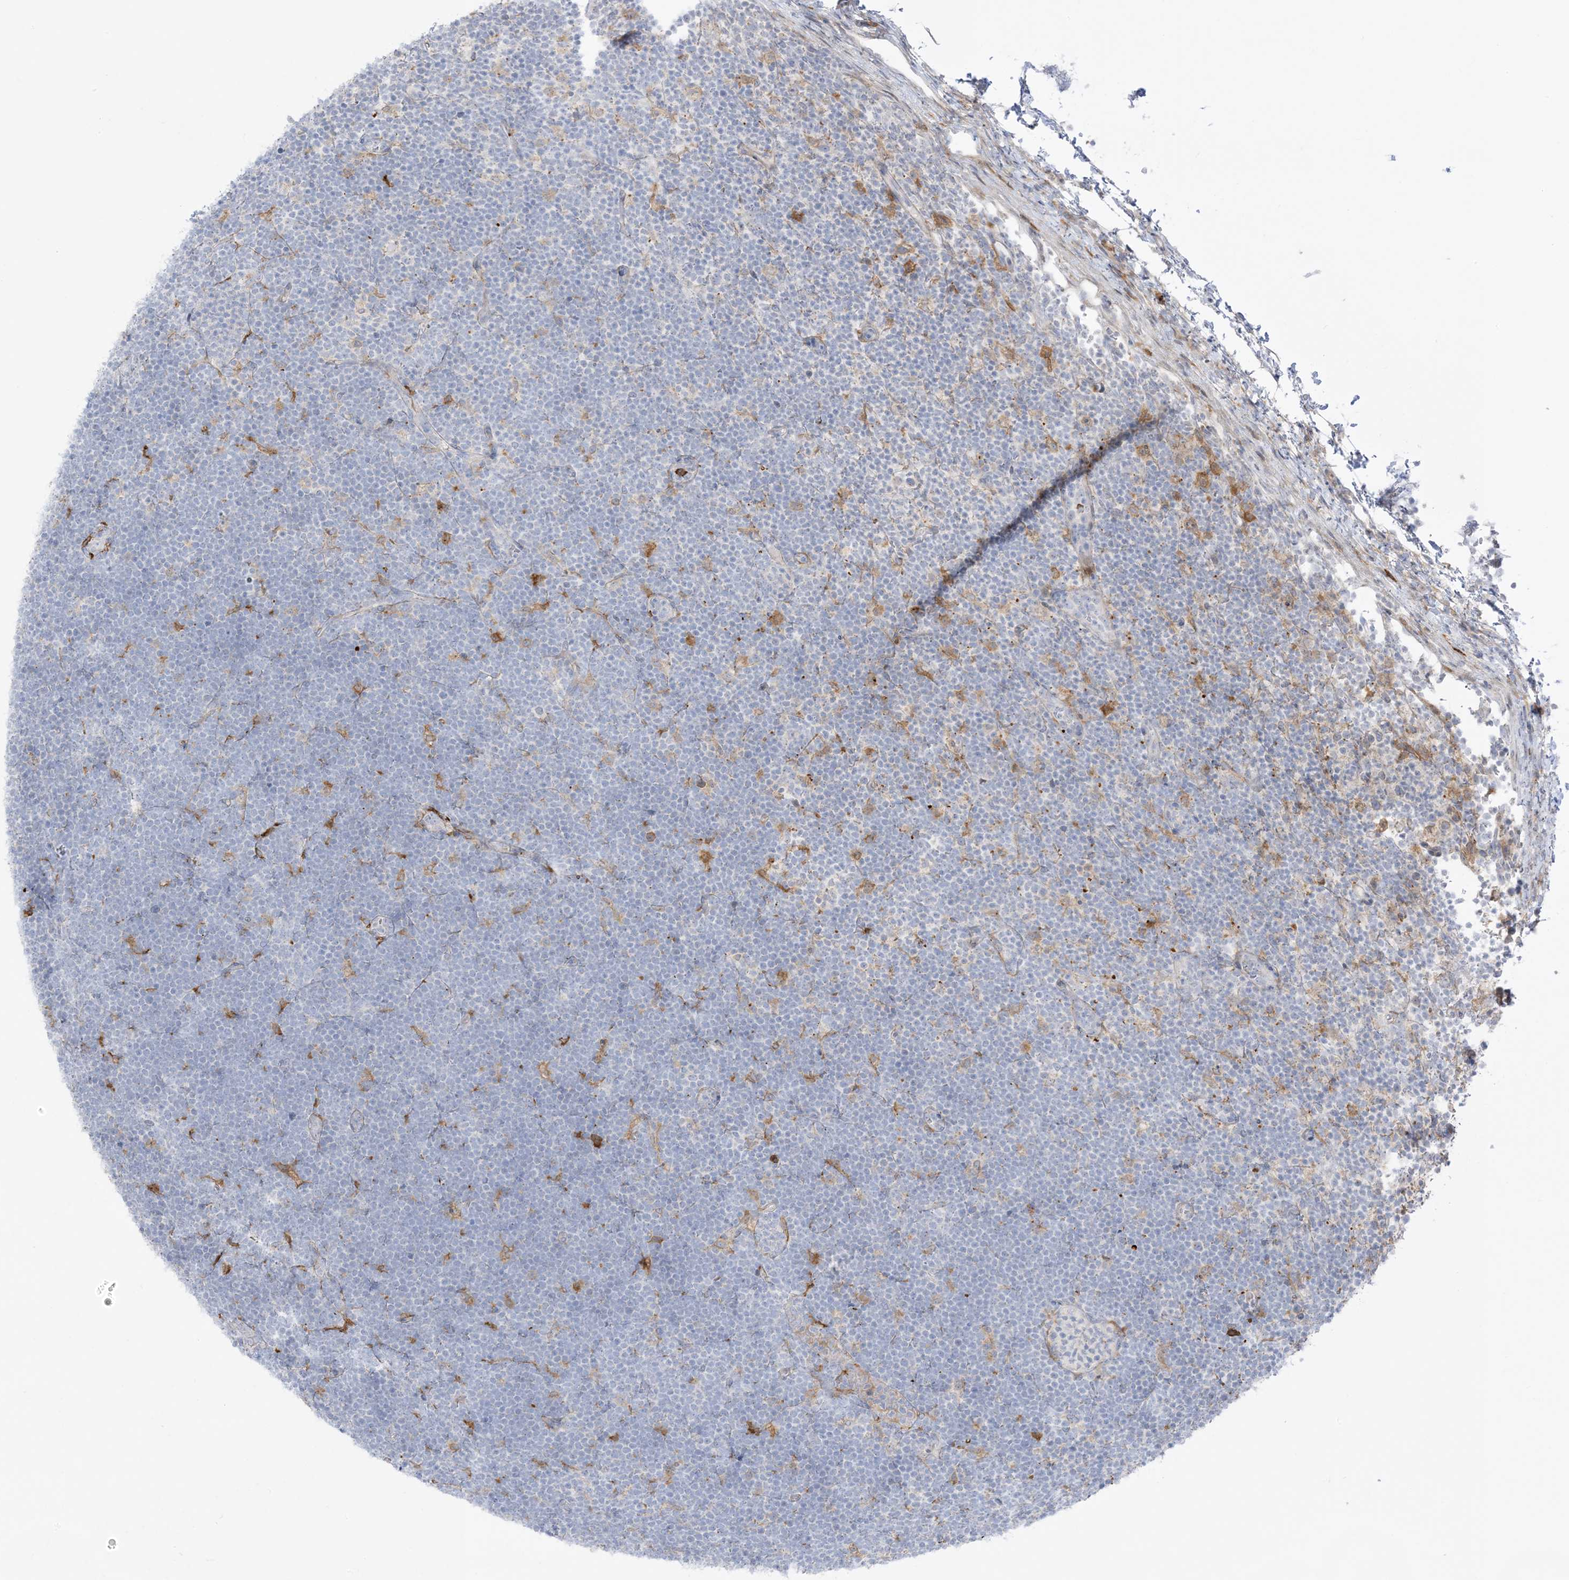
{"staining": {"intensity": "negative", "quantity": "none", "location": "none"}, "tissue": "lymphoma", "cell_type": "Tumor cells", "image_type": "cancer", "snomed": [{"axis": "morphology", "description": "Malignant lymphoma, non-Hodgkin's type, High grade"}, {"axis": "topography", "description": "Lymph node"}], "caption": "A micrograph of high-grade malignant lymphoma, non-Hodgkin's type stained for a protein demonstrates no brown staining in tumor cells.", "gene": "ICMT", "patient": {"sex": "male", "age": 13}}